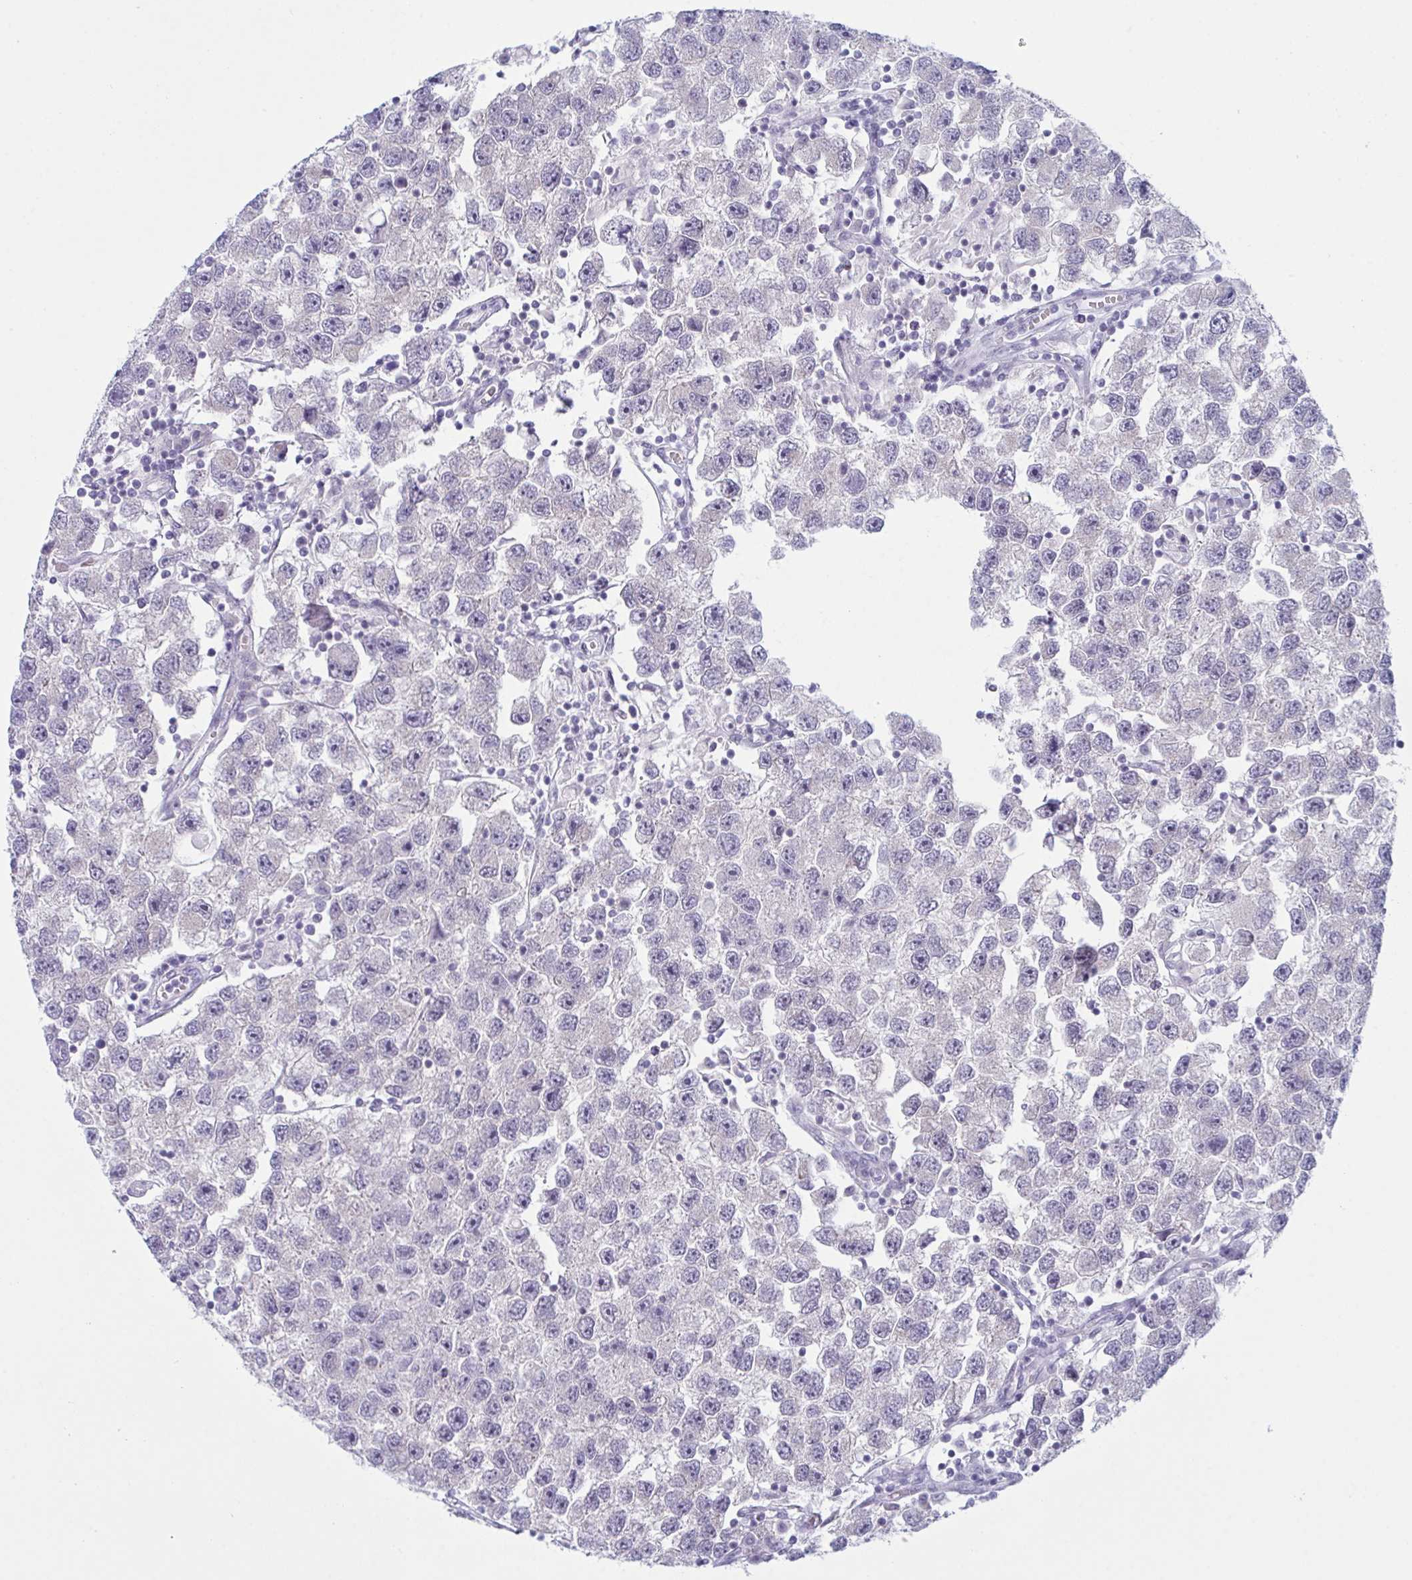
{"staining": {"intensity": "negative", "quantity": "none", "location": "none"}, "tissue": "testis cancer", "cell_type": "Tumor cells", "image_type": "cancer", "snomed": [{"axis": "morphology", "description": "Seminoma, NOS"}, {"axis": "topography", "description": "Testis"}], "caption": "Immunohistochemical staining of human testis cancer shows no significant staining in tumor cells. The staining was performed using DAB to visualize the protein expression in brown, while the nuclei were stained in blue with hematoxylin (Magnification: 20x).", "gene": "NAA30", "patient": {"sex": "male", "age": 26}}